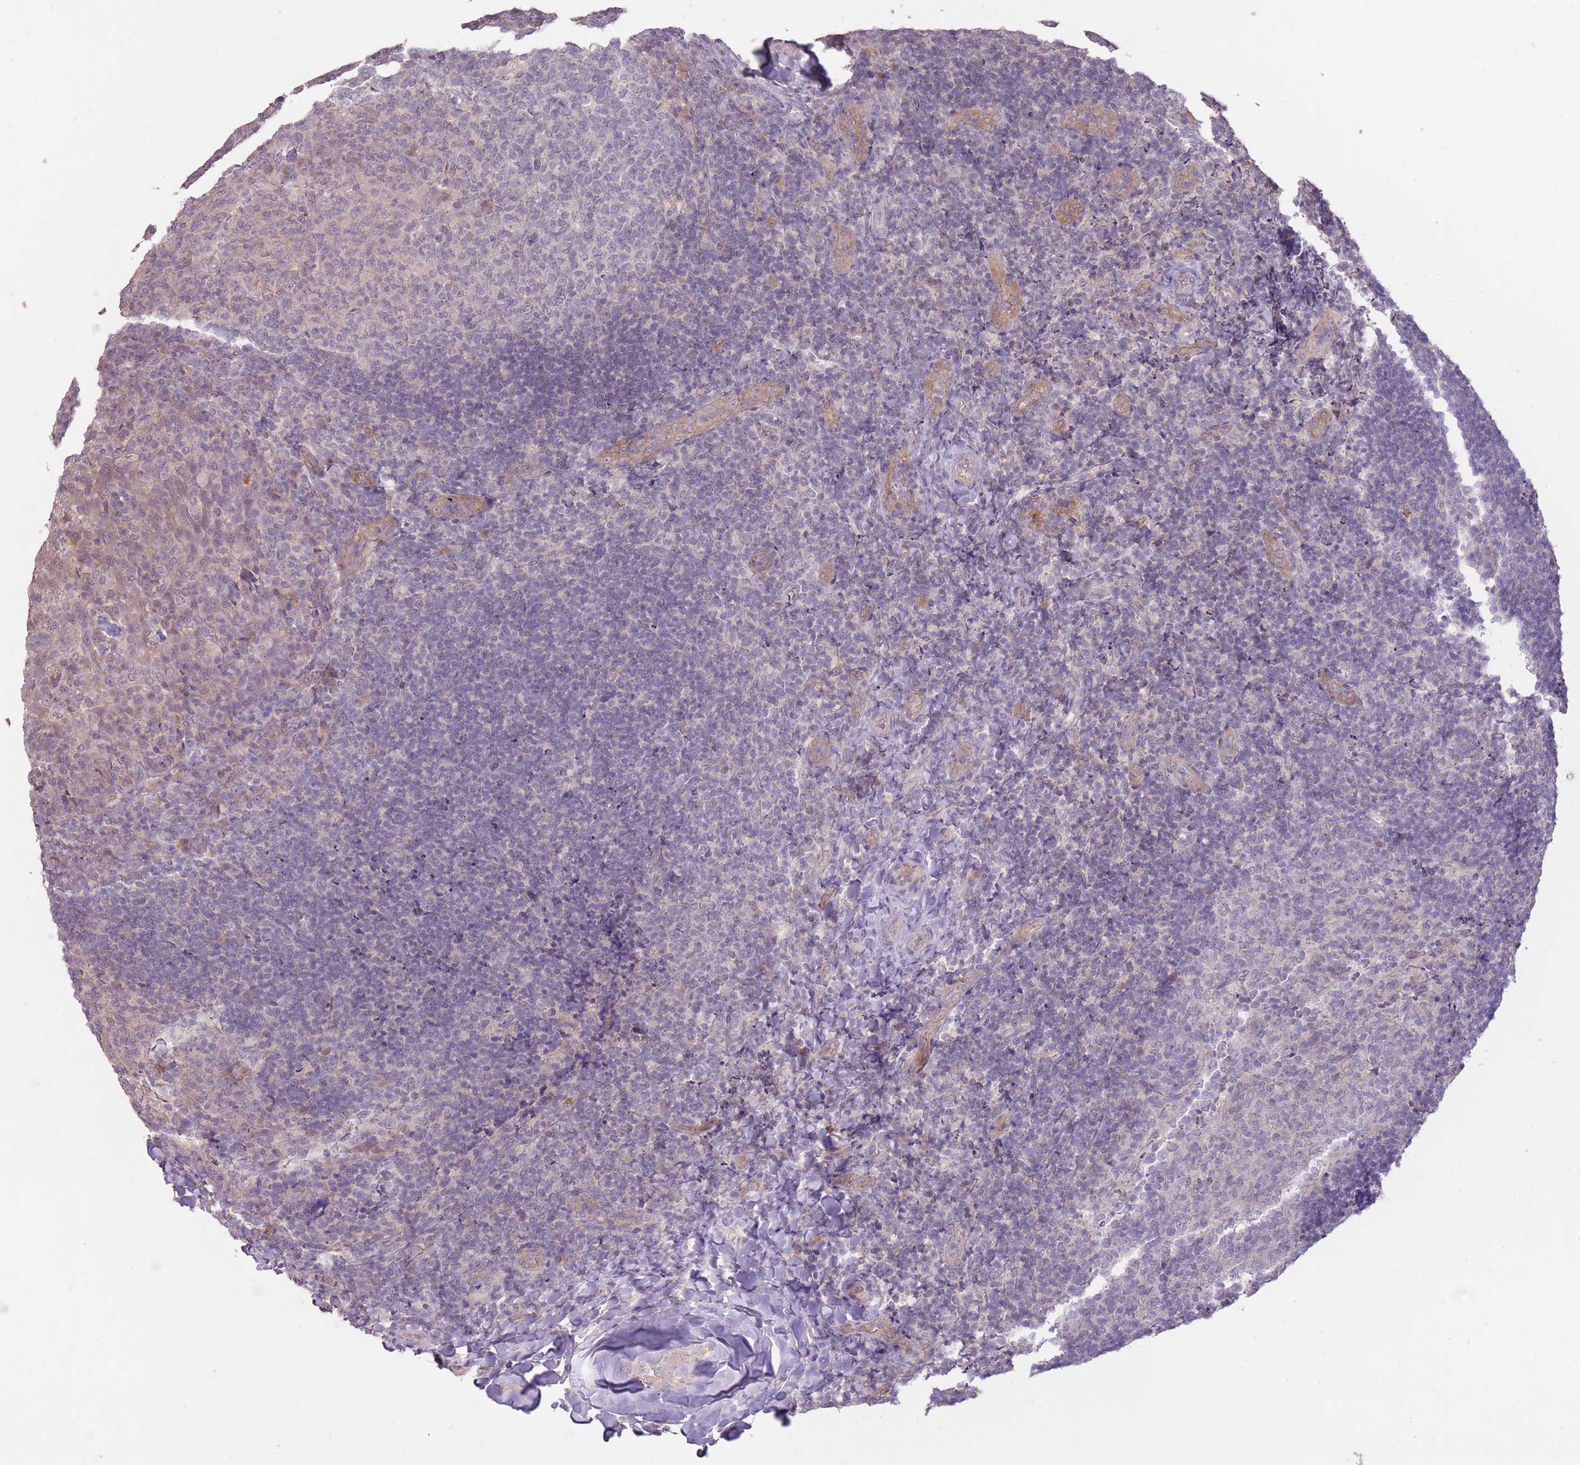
{"staining": {"intensity": "negative", "quantity": "none", "location": "none"}, "tissue": "tonsil", "cell_type": "Germinal center cells", "image_type": "normal", "snomed": [{"axis": "morphology", "description": "Normal tissue, NOS"}, {"axis": "topography", "description": "Tonsil"}], "caption": "Germinal center cells show no significant expression in benign tonsil. (DAB (3,3'-diaminobenzidine) immunohistochemistry (IHC) visualized using brightfield microscopy, high magnification).", "gene": "LRATD2", "patient": {"sex": "female", "age": 10}}